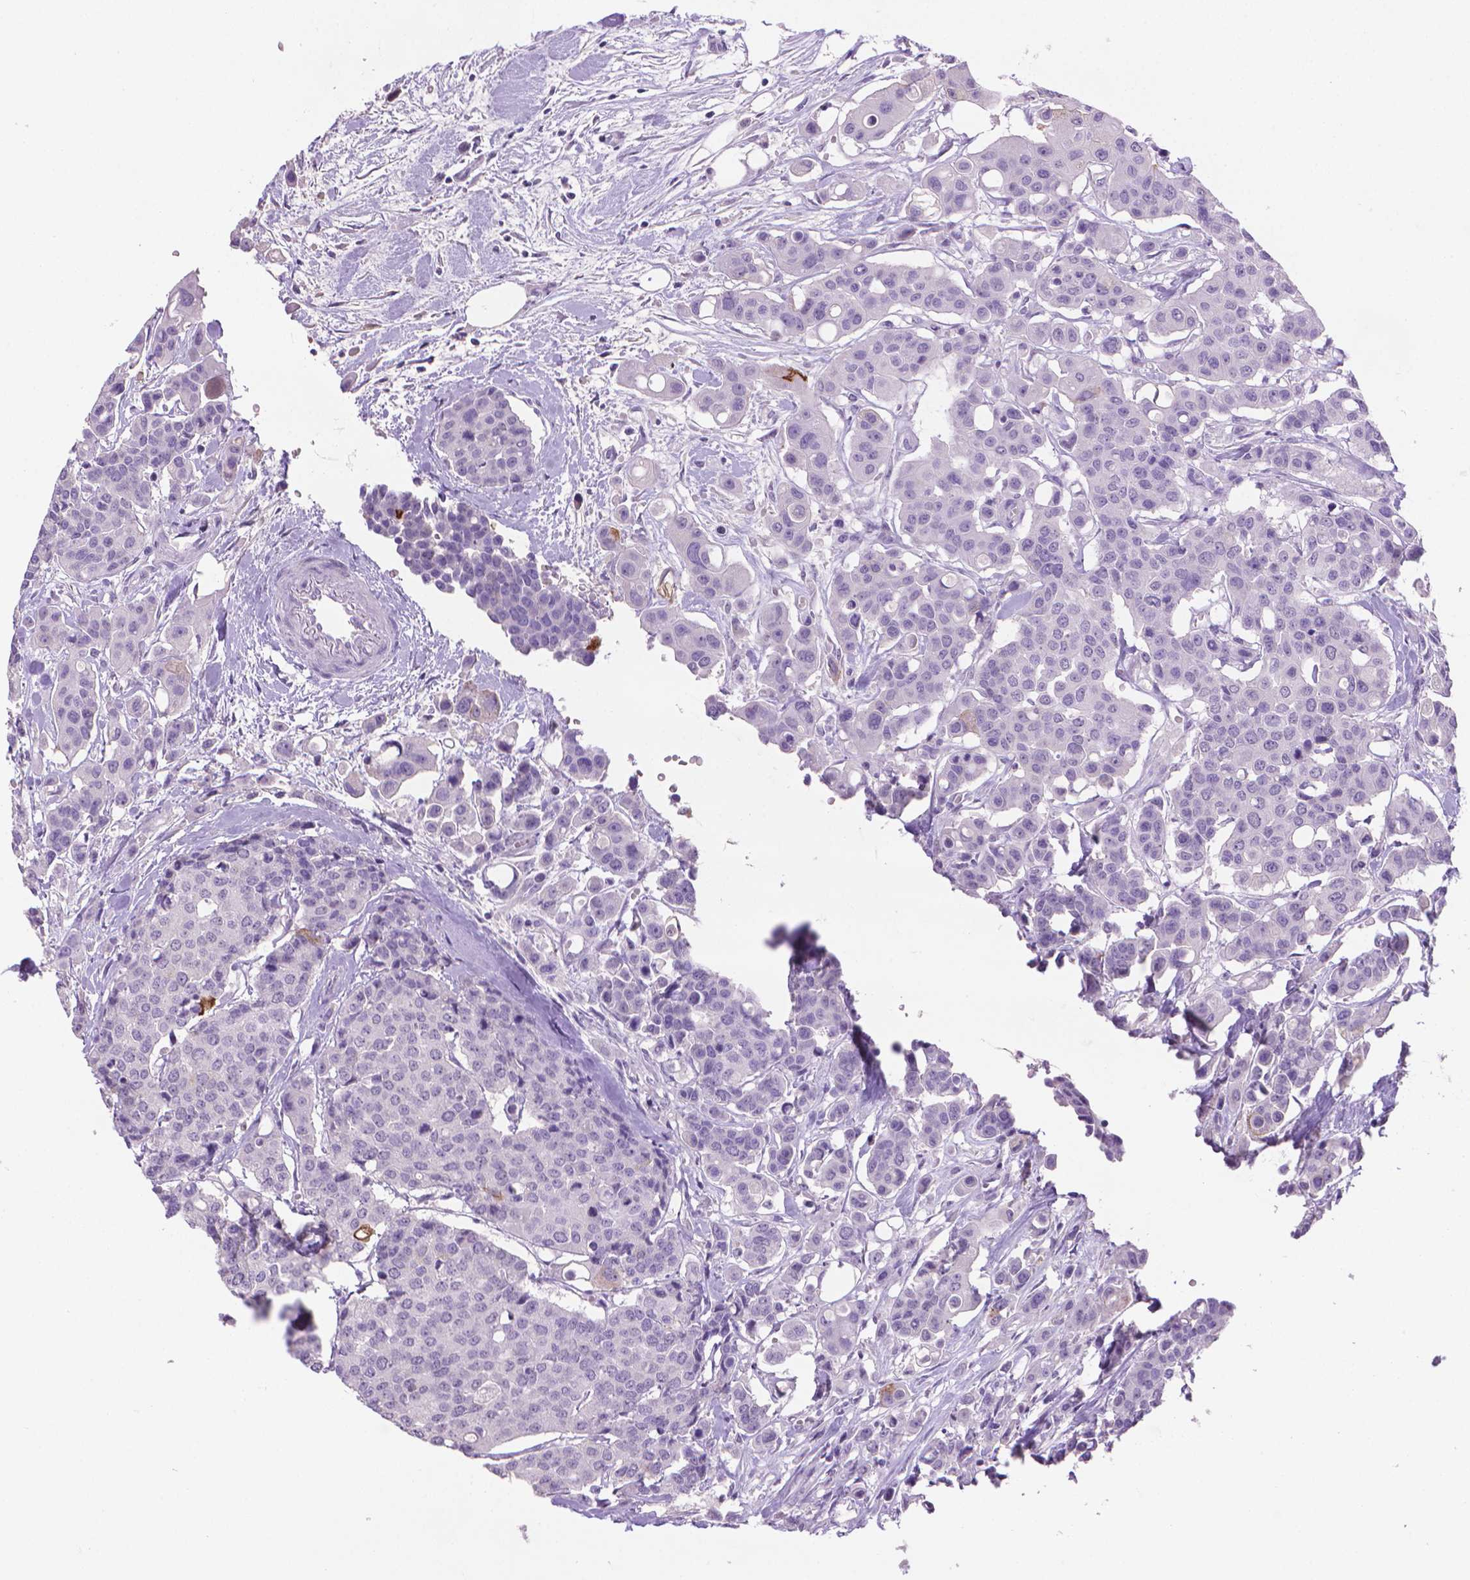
{"staining": {"intensity": "negative", "quantity": "none", "location": "none"}, "tissue": "carcinoid", "cell_type": "Tumor cells", "image_type": "cancer", "snomed": [{"axis": "morphology", "description": "Carcinoid, malignant, NOS"}, {"axis": "topography", "description": "Colon"}], "caption": "The image shows no significant expression in tumor cells of malignant carcinoid. Brightfield microscopy of IHC stained with DAB (brown) and hematoxylin (blue), captured at high magnification.", "gene": "MUC1", "patient": {"sex": "male", "age": 81}}